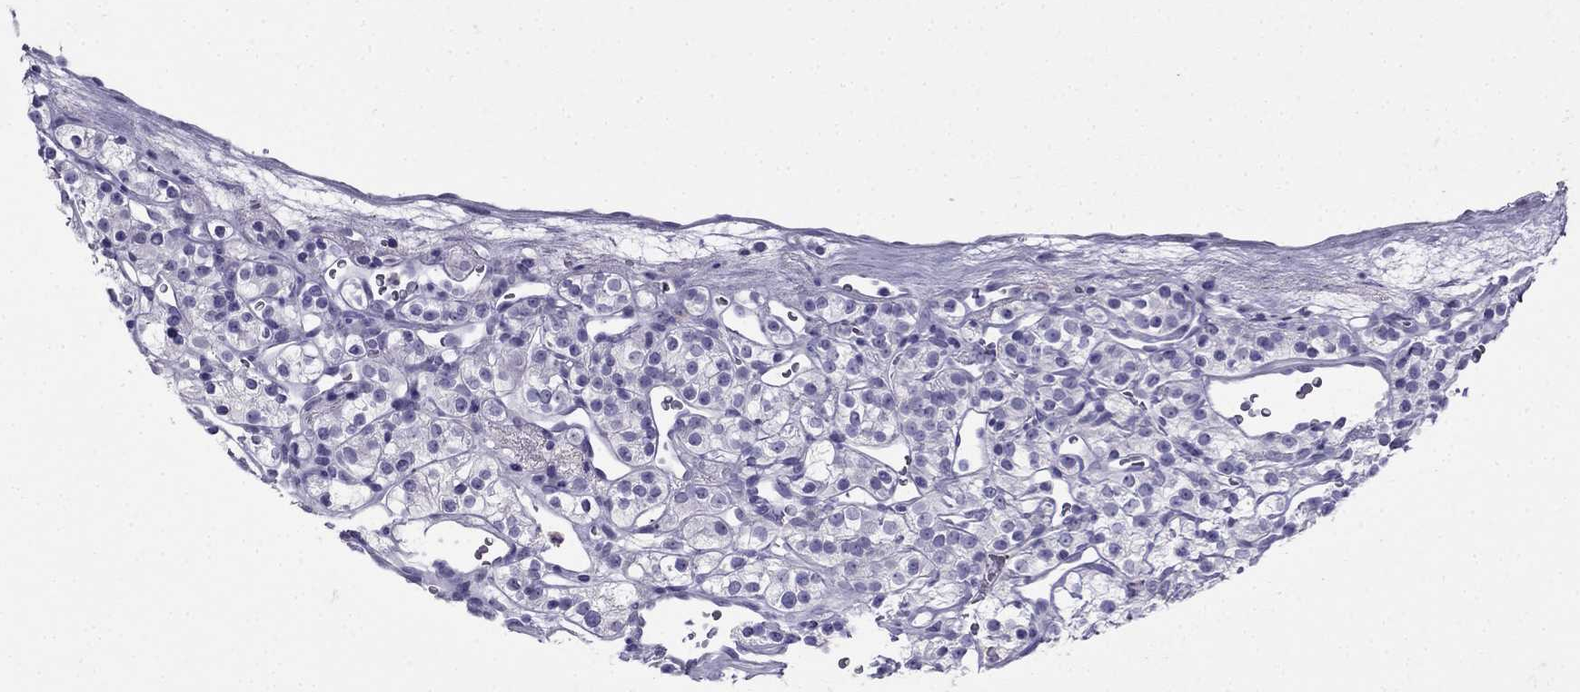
{"staining": {"intensity": "negative", "quantity": "none", "location": "none"}, "tissue": "renal cancer", "cell_type": "Tumor cells", "image_type": "cancer", "snomed": [{"axis": "morphology", "description": "Adenocarcinoma, NOS"}, {"axis": "topography", "description": "Kidney"}], "caption": "Tumor cells are negative for protein expression in human renal adenocarcinoma. The staining is performed using DAB brown chromogen with nuclei counter-stained in using hematoxylin.", "gene": "CDHR4", "patient": {"sex": "male", "age": 77}}